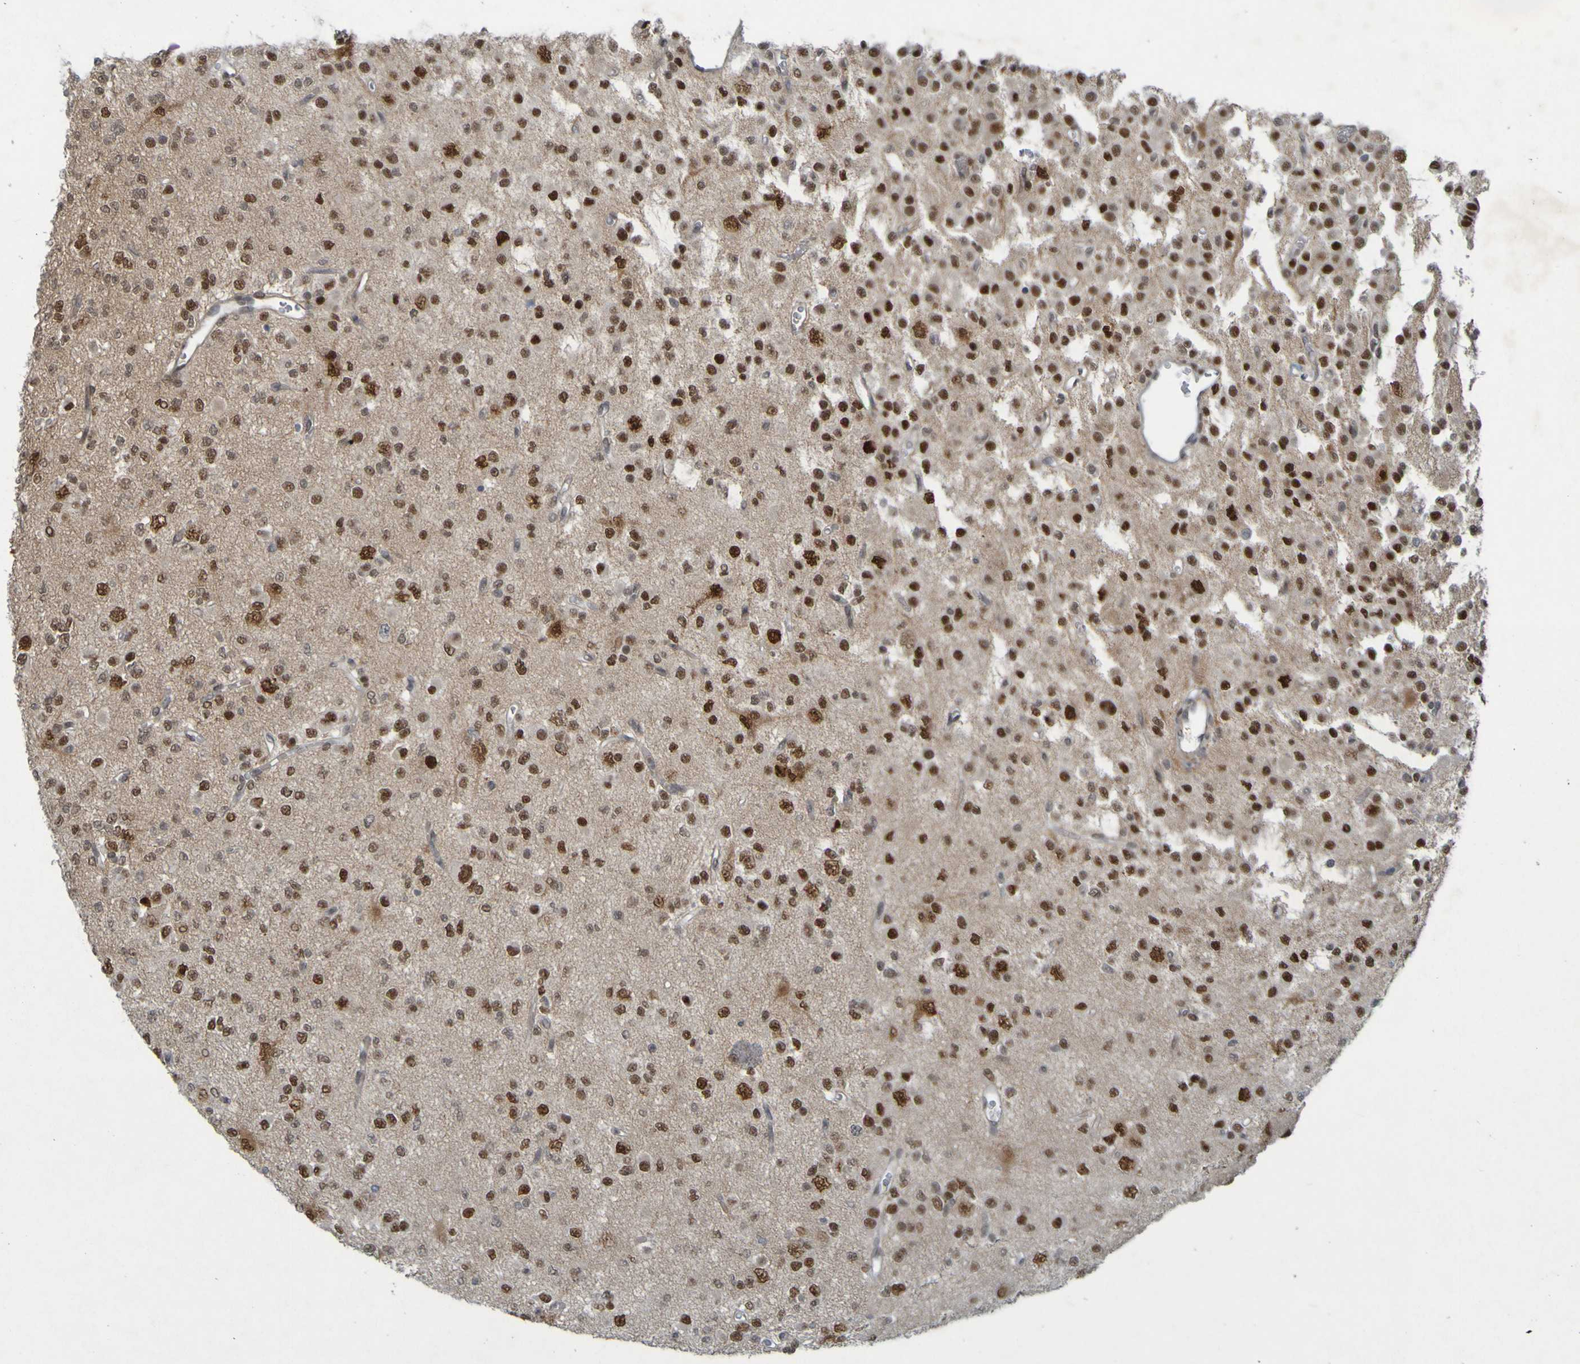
{"staining": {"intensity": "strong", "quantity": ">75%", "location": "nuclear"}, "tissue": "glioma", "cell_type": "Tumor cells", "image_type": "cancer", "snomed": [{"axis": "morphology", "description": "Glioma, malignant, Low grade"}, {"axis": "topography", "description": "Brain"}], "caption": "Immunohistochemical staining of human glioma displays high levels of strong nuclear expression in approximately >75% of tumor cells.", "gene": "MCPH1", "patient": {"sex": "male", "age": 38}}